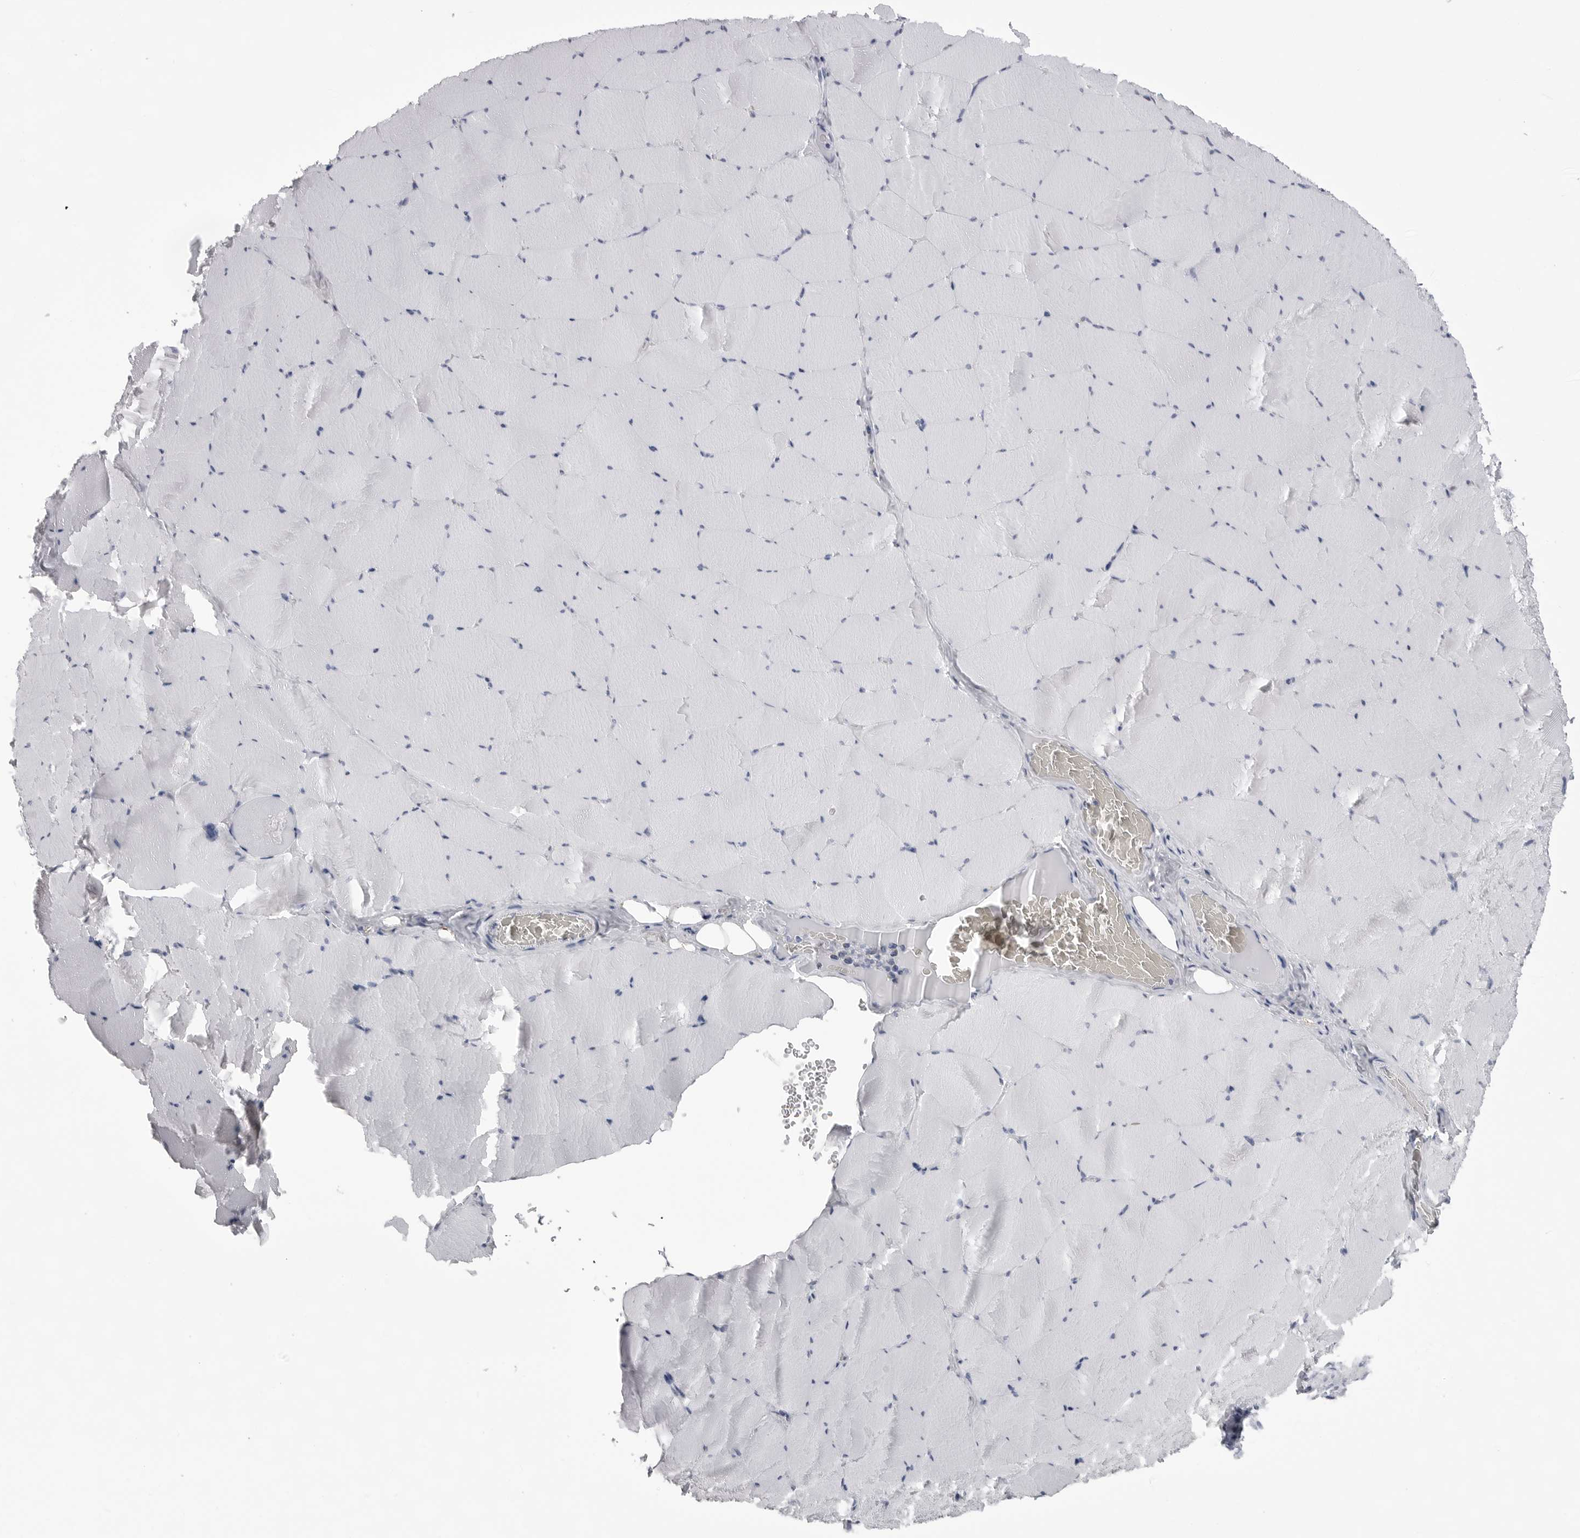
{"staining": {"intensity": "negative", "quantity": "none", "location": "none"}, "tissue": "skeletal muscle", "cell_type": "Myocytes", "image_type": "normal", "snomed": [{"axis": "morphology", "description": "Normal tissue, NOS"}, {"axis": "topography", "description": "Skeletal muscle"}], "caption": "IHC micrograph of benign skeletal muscle: skeletal muscle stained with DAB (3,3'-diaminobenzidine) displays no significant protein positivity in myocytes.", "gene": "FH", "patient": {"sex": "male", "age": 62}}